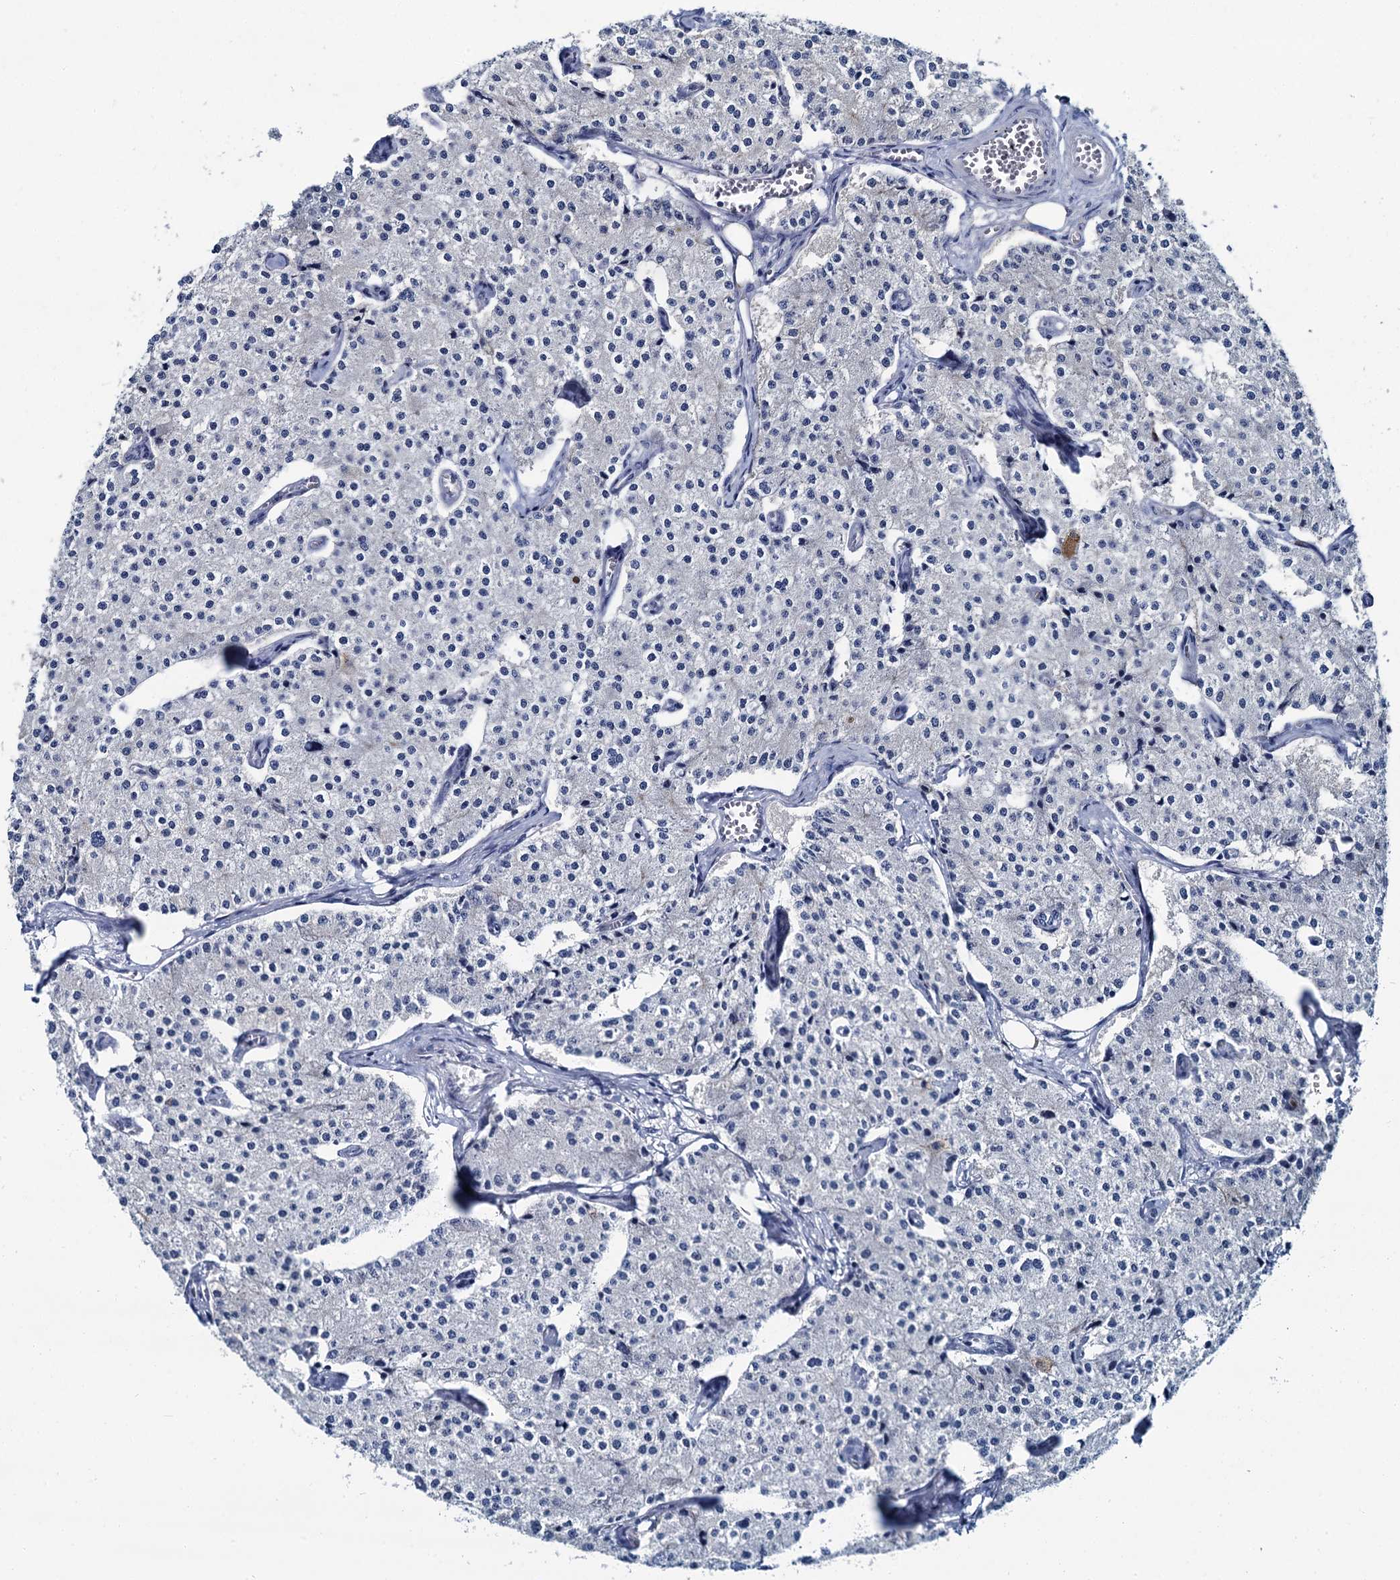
{"staining": {"intensity": "negative", "quantity": "none", "location": "none"}, "tissue": "carcinoid", "cell_type": "Tumor cells", "image_type": "cancer", "snomed": [{"axis": "morphology", "description": "Carcinoid, malignant, NOS"}, {"axis": "topography", "description": "Colon"}], "caption": "IHC of carcinoid displays no staining in tumor cells.", "gene": "MIOX", "patient": {"sex": "female", "age": 52}}